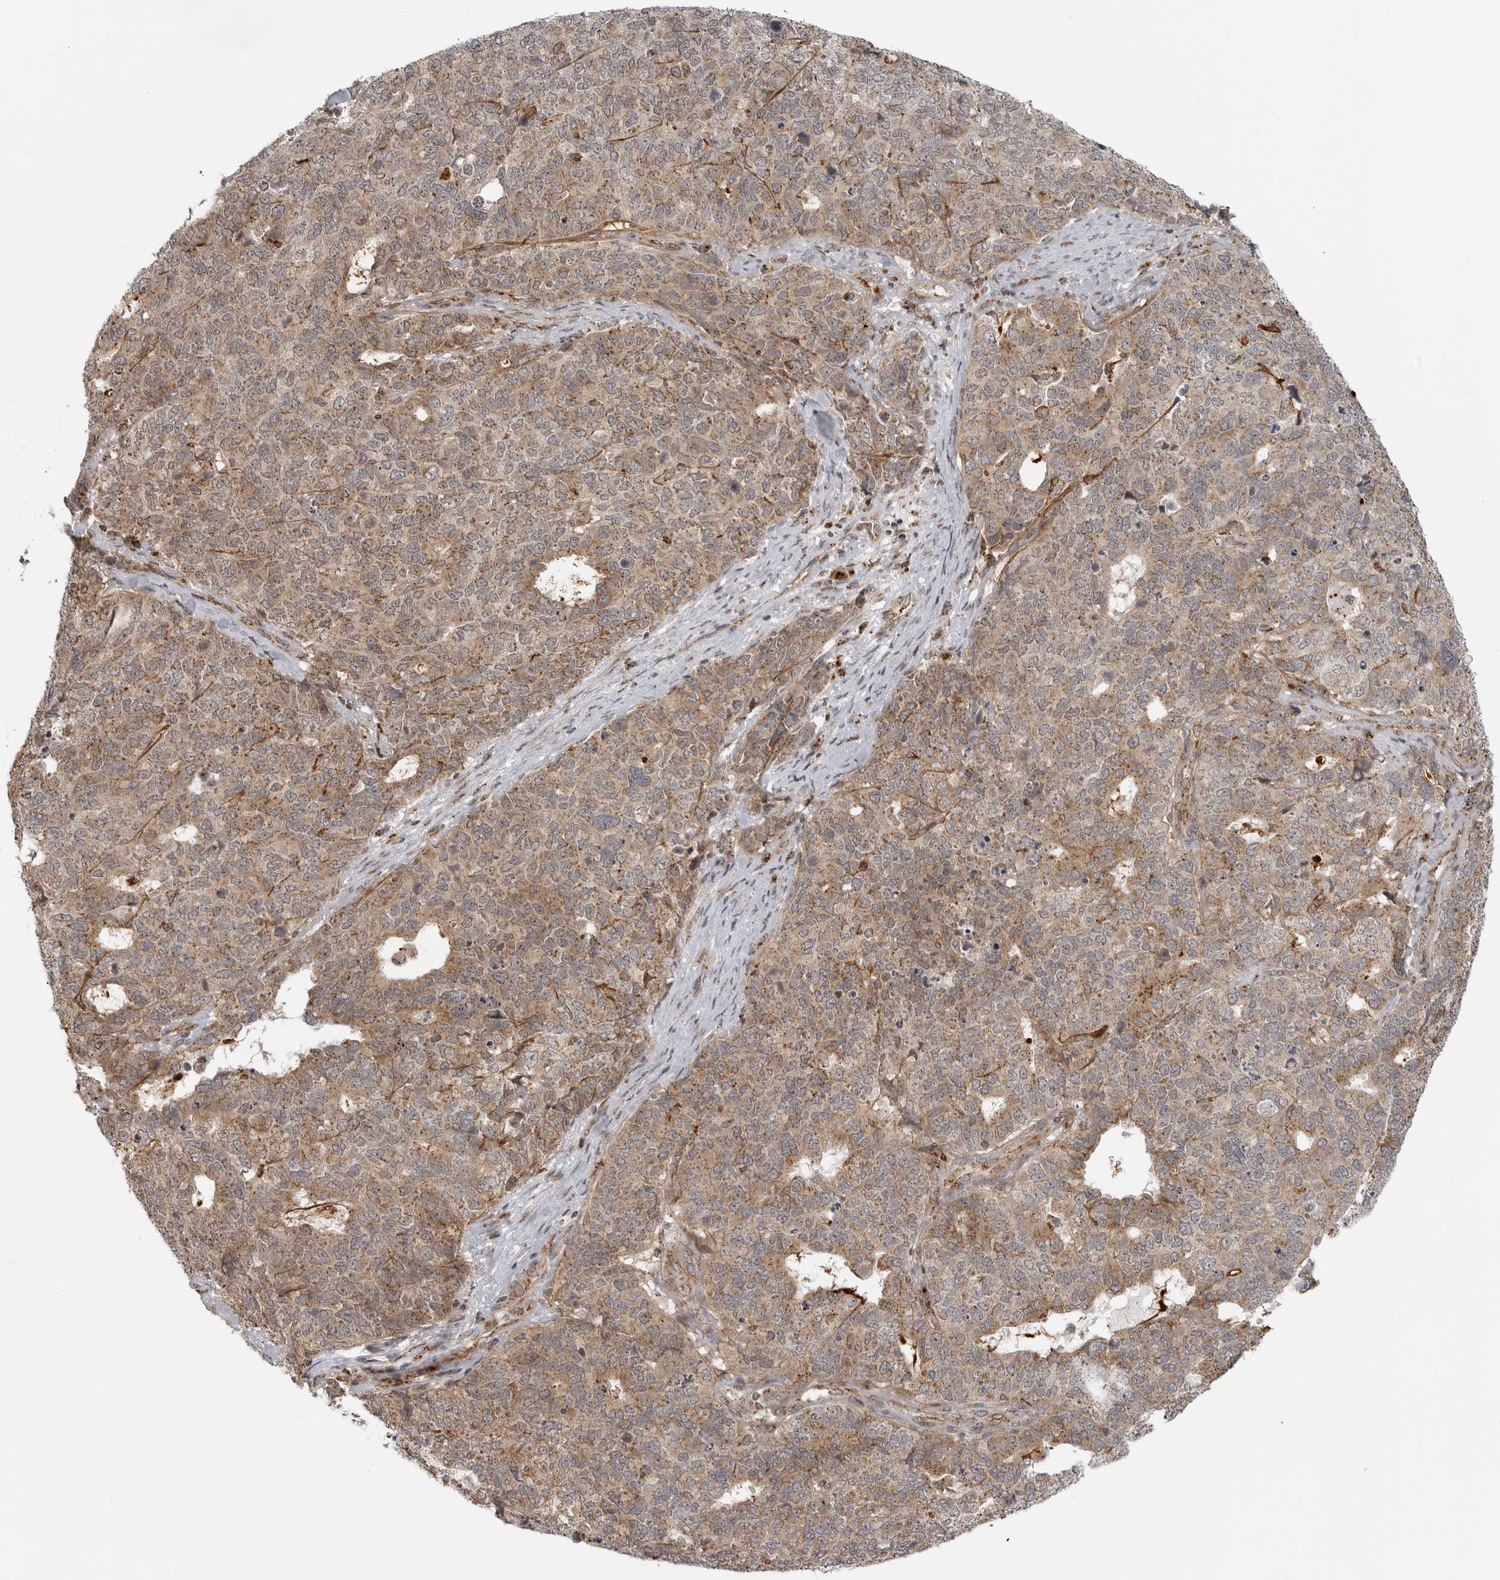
{"staining": {"intensity": "moderate", "quantity": ">75%", "location": "cytoplasmic/membranous"}, "tissue": "cervical cancer", "cell_type": "Tumor cells", "image_type": "cancer", "snomed": [{"axis": "morphology", "description": "Squamous cell carcinoma, NOS"}, {"axis": "topography", "description": "Cervix"}], "caption": "Immunohistochemistry (IHC) histopathology image of neoplastic tissue: human cervical squamous cell carcinoma stained using immunohistochemistry (IHC) displays medium levels of moderate protein expression localized specifically in the cytoplasmic/membranous of tumor cells, appearing as a cytoplasmic/membranous brown color.", "gene": "COPA", "patient": {"sex": "female", "age": 63}}